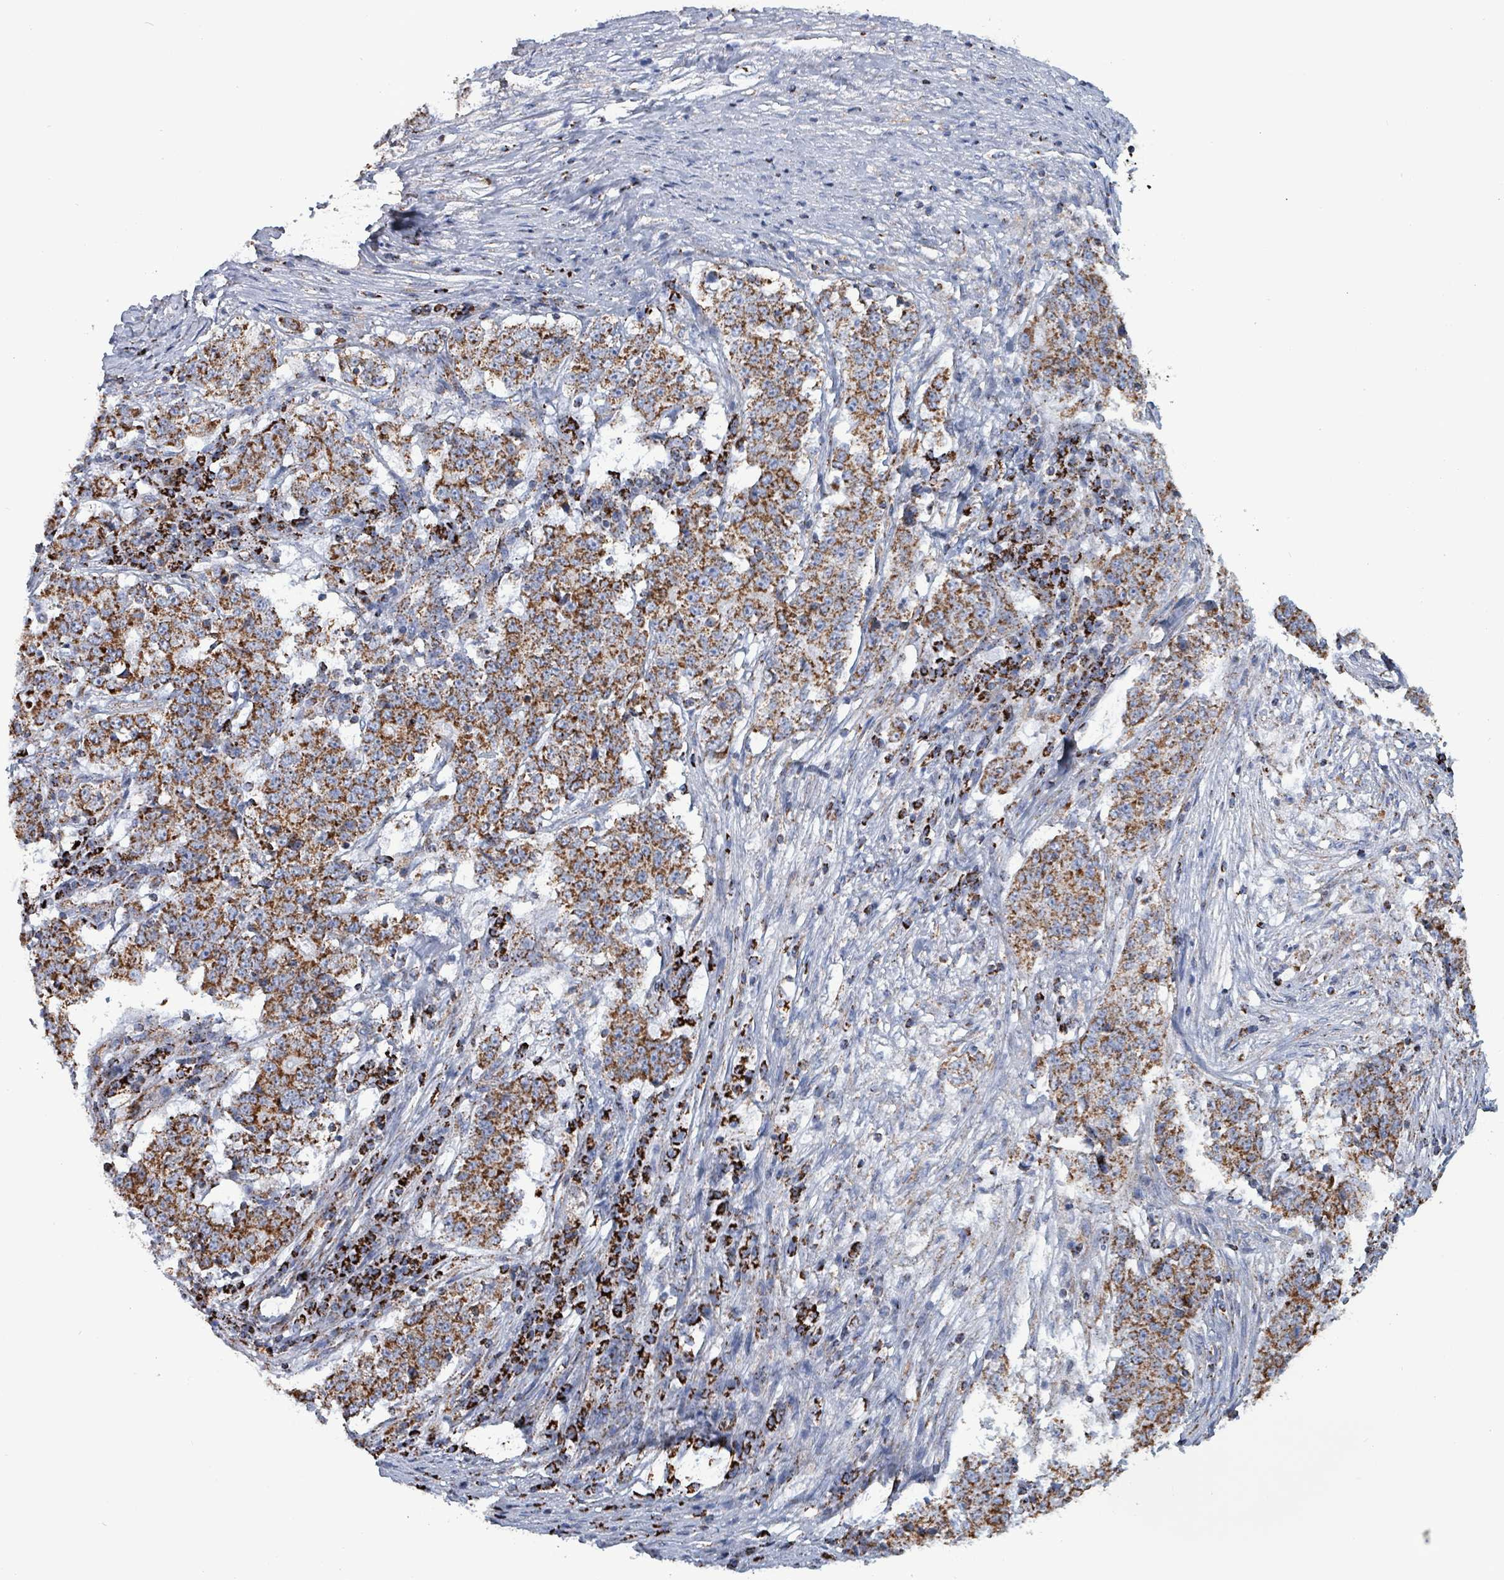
{"staining": {"intensity": "strong", "quantity": ">75%", "location": "cytoplasmic/membranous"}, "tissue": "stomach cancer", "cell_type": "Tumor cells", "image_type": "cancer", "snomed": [{"axis": "morphology", "description": "Adenocarcinoma, NOS"}, {"axis": "topography", "description": "Stomach"}], "caption": "DAB immunohistochemical staining of stomach adenocarcinoma demonstrates strong cytoplasmic/membranous protein staining in approximately >75% of tumor cells. (DAB IHC, brown staining for protein, blue staining for nuclei).", "gene": "IDH3B", "patient": {"sex": "male", "age": 59}}